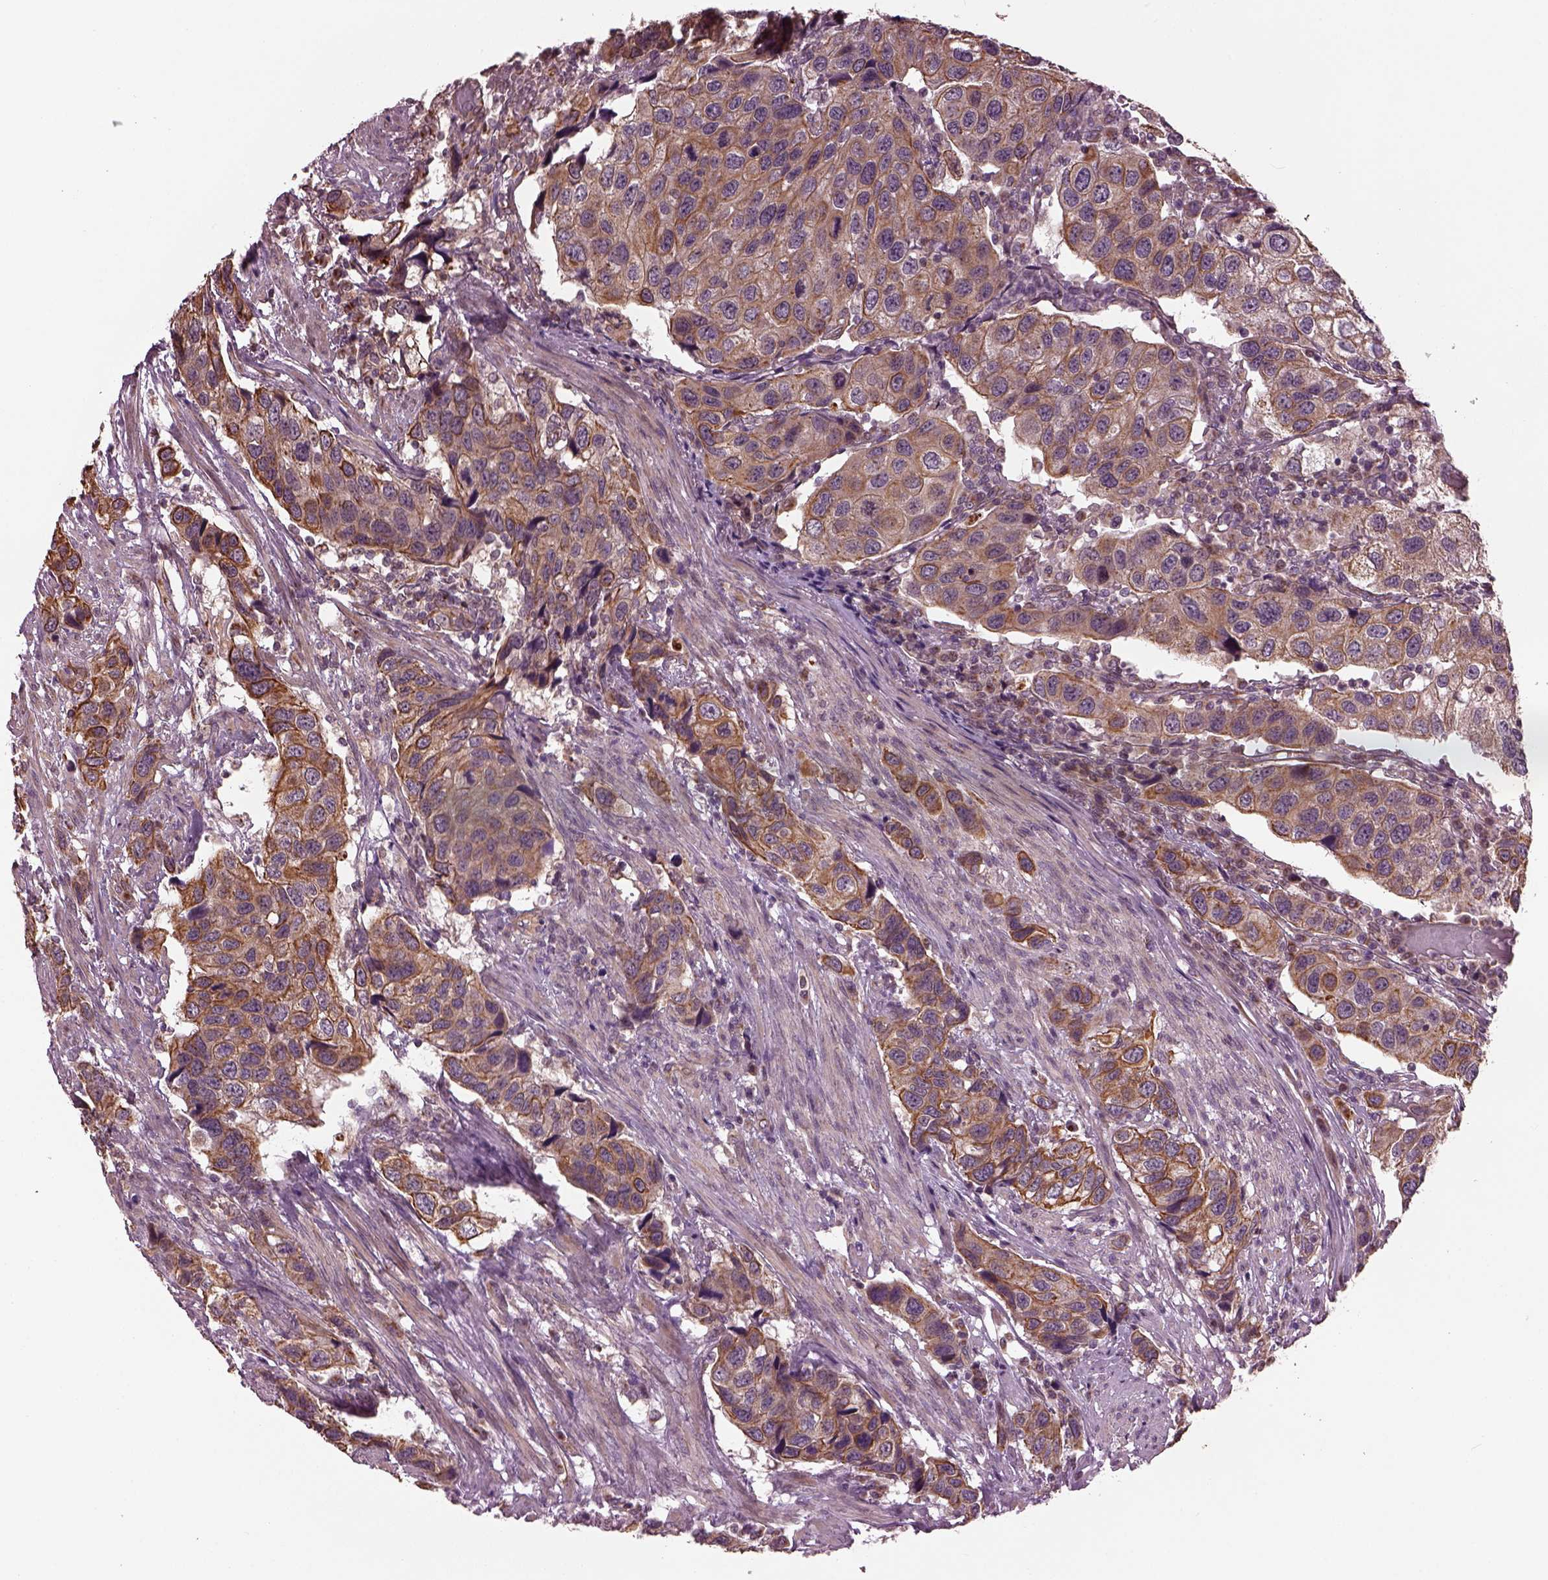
{"staining": {"intensity": "weak", "quantity": "25%-75%", "location": "cytoplasmic/membranous"}, "tissue": "urothelial cancer", "cell_type": "Tumor cells", "image_type": "cancer", "snomed": [{"axis": "morphology", "description": "Urothelial carcinoma, High grade"}, {"axis": "topography", "description": "Urinary bladder"}], "caption": "Immunohistochemical staining of urothelial cancer reveals low levels of weak cytoplasmic/membranous staining in approximately 25%-75% of tumor cells.", "gene": "RUFY3", "patient": {"sex": "male", "age": 79}}